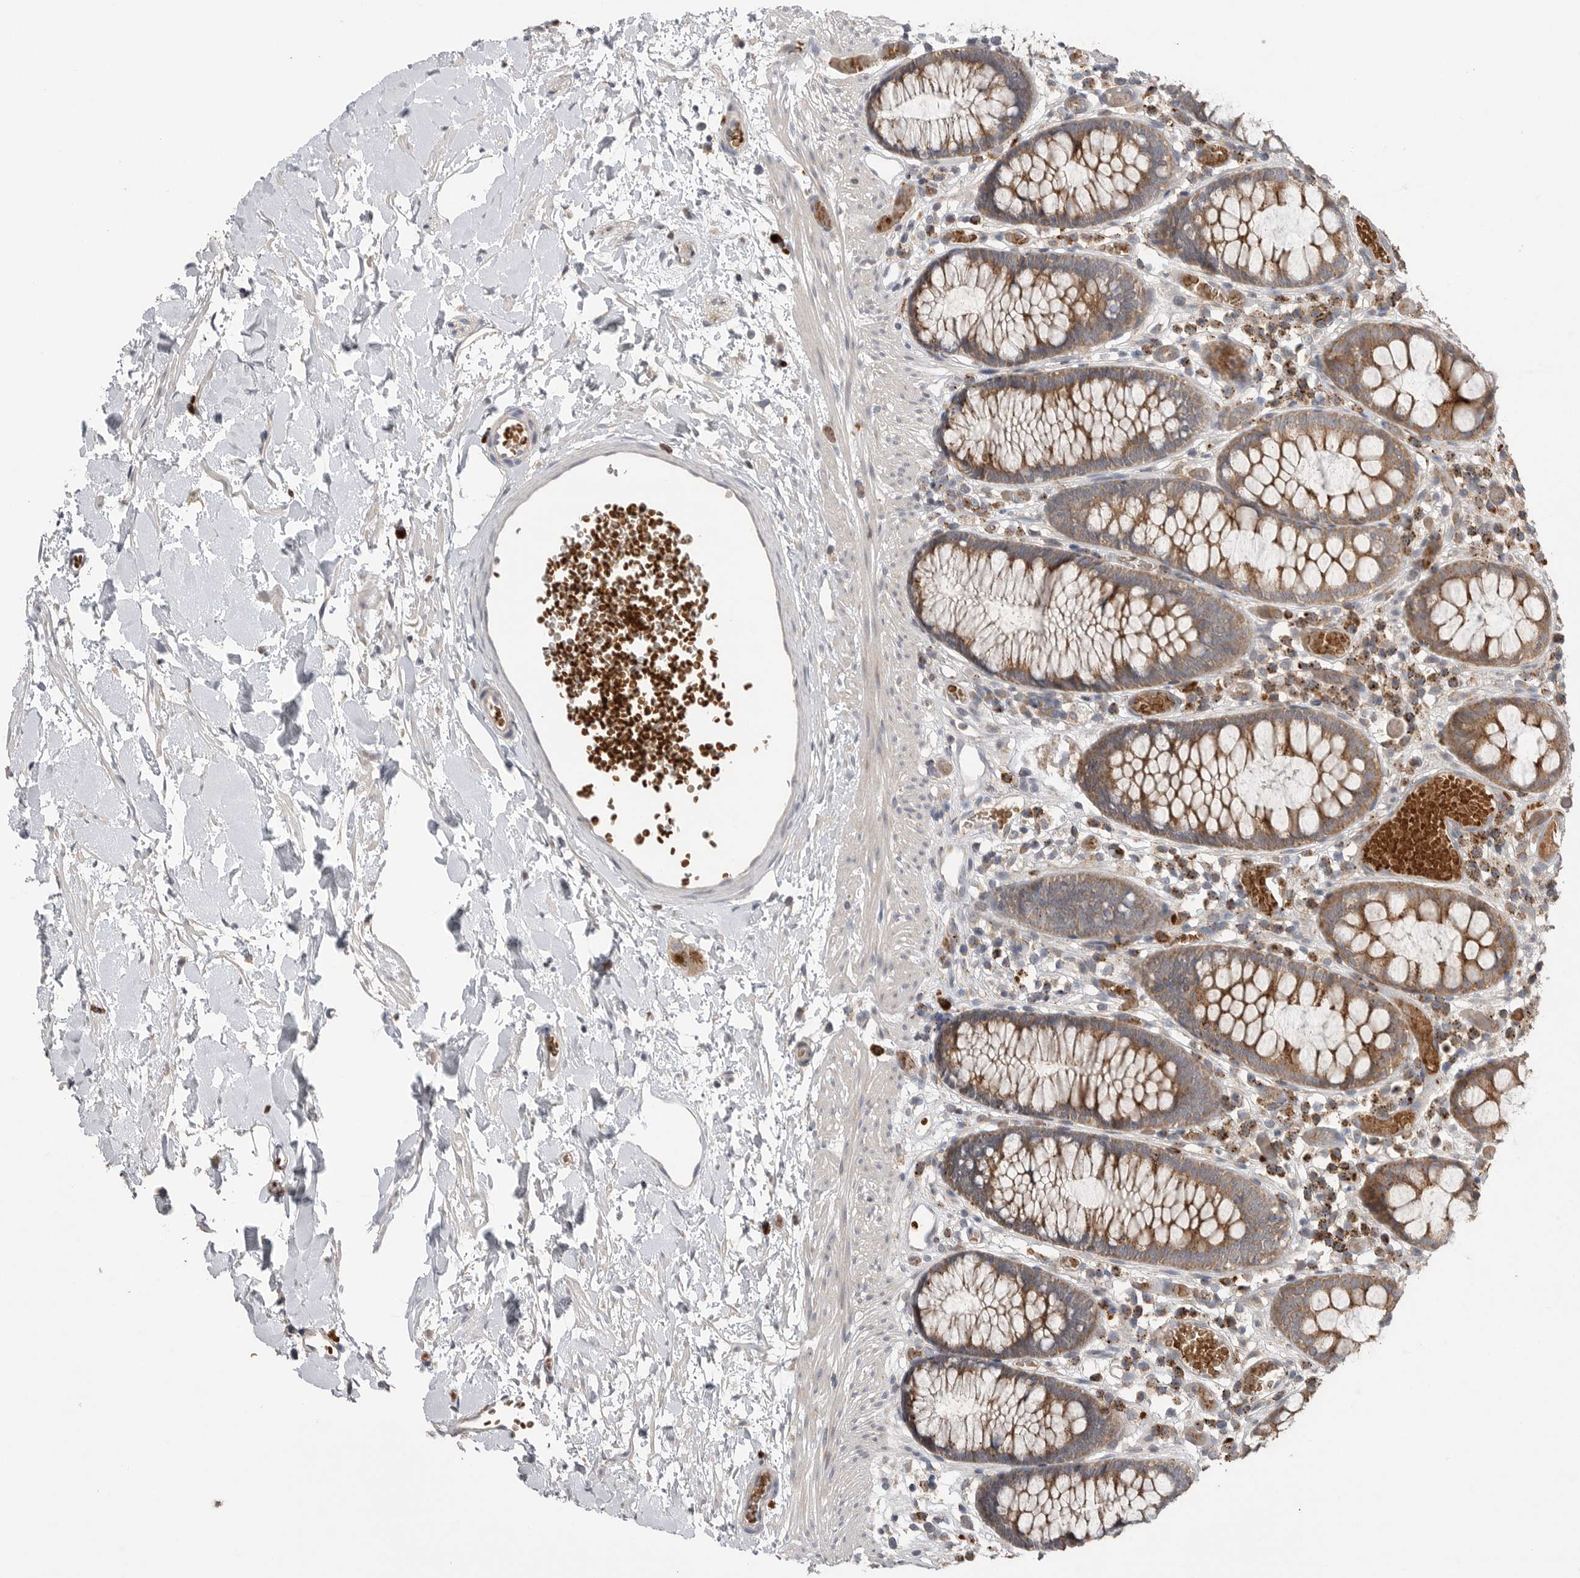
{"staining": {"intensity": "moderate", "quantity": ">75%", "location": "cytoplasmic/membranous"}, "tissue": "colon", "cell_type": "Endothelial cells", "image_type": "normal", "snomed": [{"axis": "morphology", "description": "Normal tissue, NOS"}, {"axis": "topography", "description": "Colon"}], "caption": "DAB immunohistochemical staining of benign human colon exhibits moderate cytoplasmic/membranous protein expression in about >75% of endothelial cells. The staining was performed using DAB to visualize the protein expression in brown, while the nuclei were stained in blue with hematoxylin (Magnification: 20x).", "gene": "GALNS", "patient": {"sex": "male", "age": 14}}